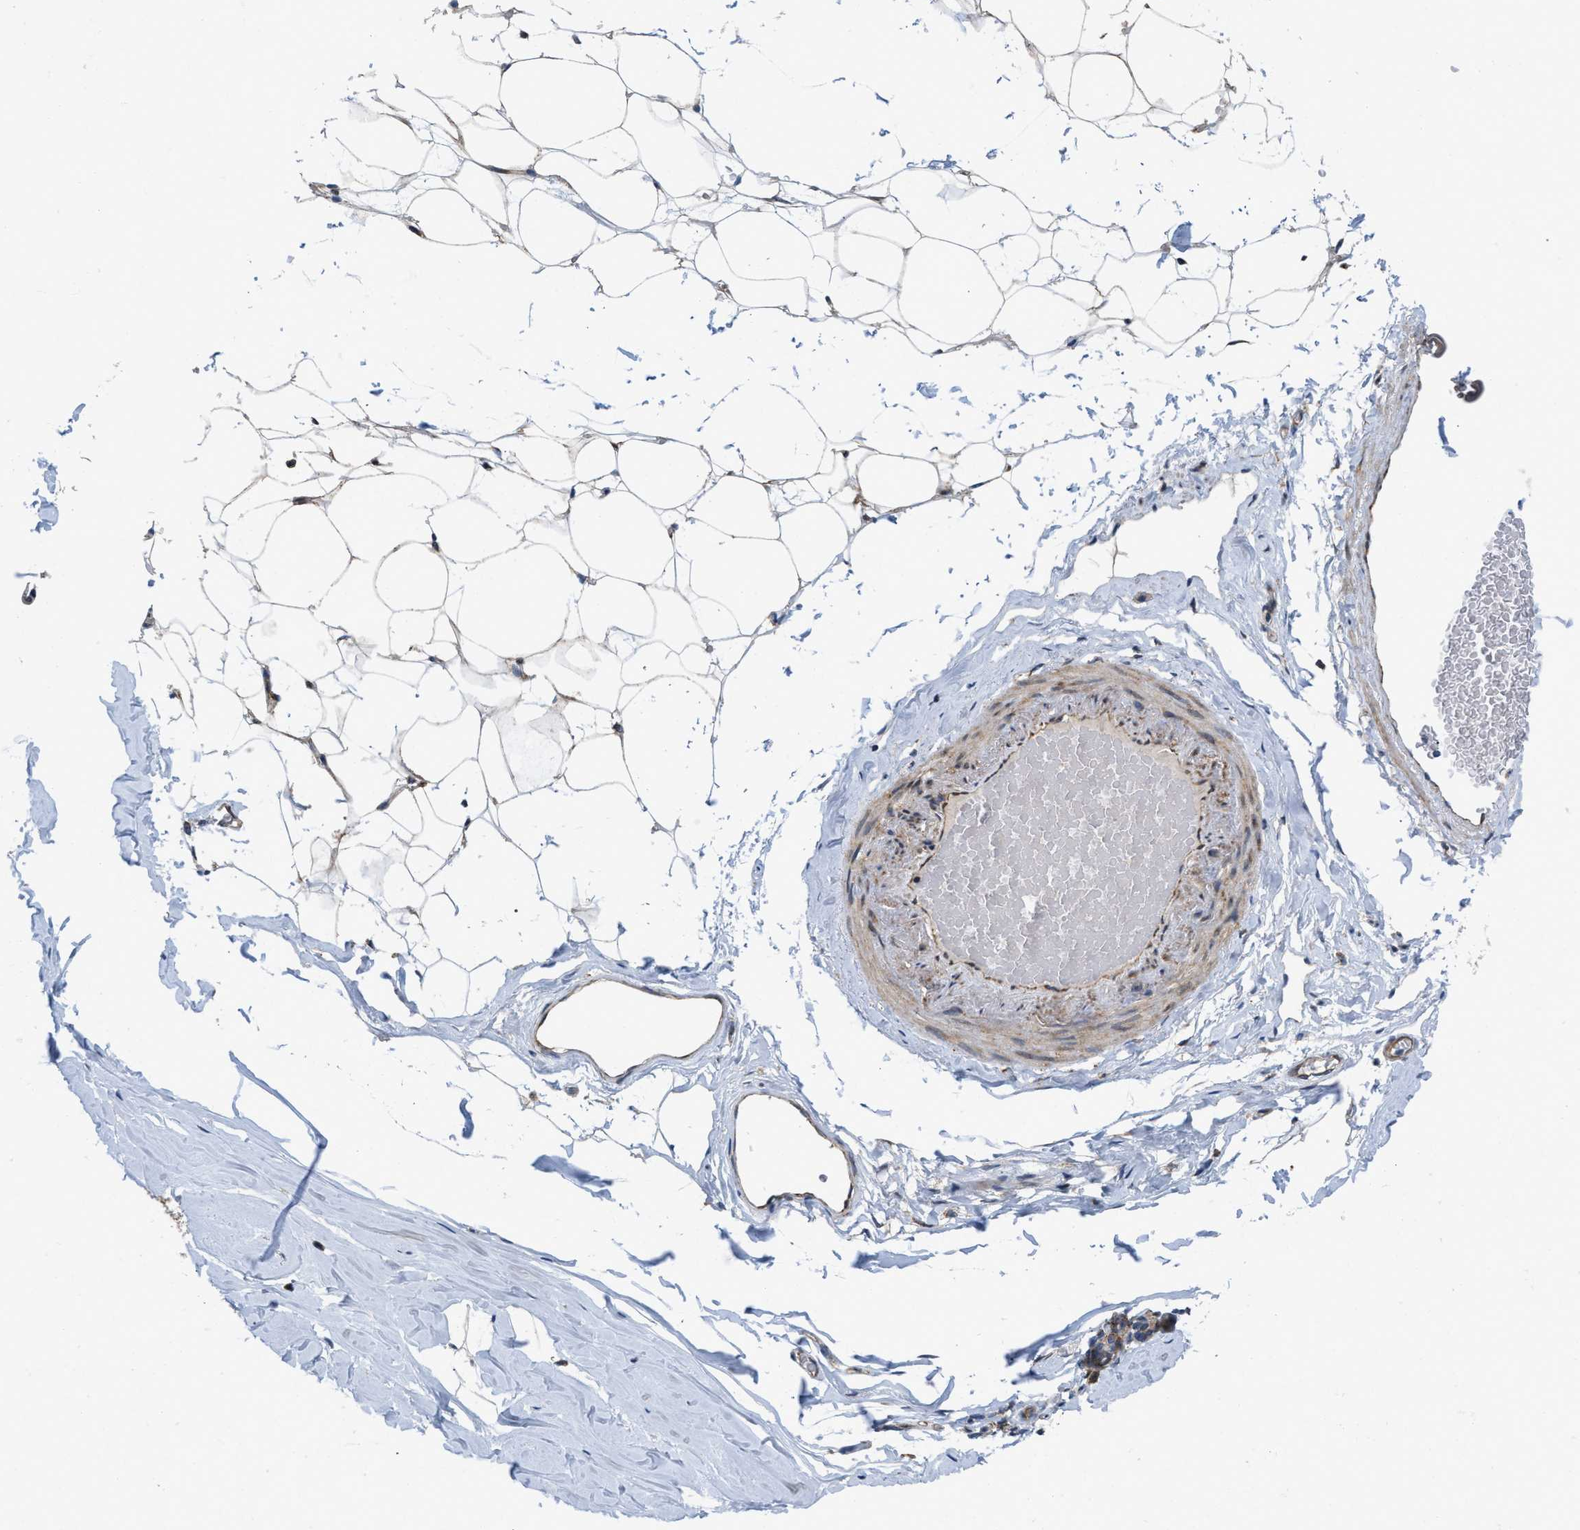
{"staining": {"intensity": "moderate", "quantity": "<25%", "location": "cytoplasmic/membranous"}, "tissue": "adipose tissue", "cell_type": "Adipocytes", "image_type": "normal", "snomed": [{"axis": "morphology", "description": "Normal tissue, NOS"}, {"axis": "topography", "description": "Breast"}, {"axis": "topography", "description": "Soft tissue"}], "caption": "Immunohistochemistry (DAB) staining of benign human adipose tissue reveals moderate cytoplasmic/membranous protein staining in approximately <25% of adipocytes.", "gene": "EOGT", "patient": {"sex": "female", "age": 75}}